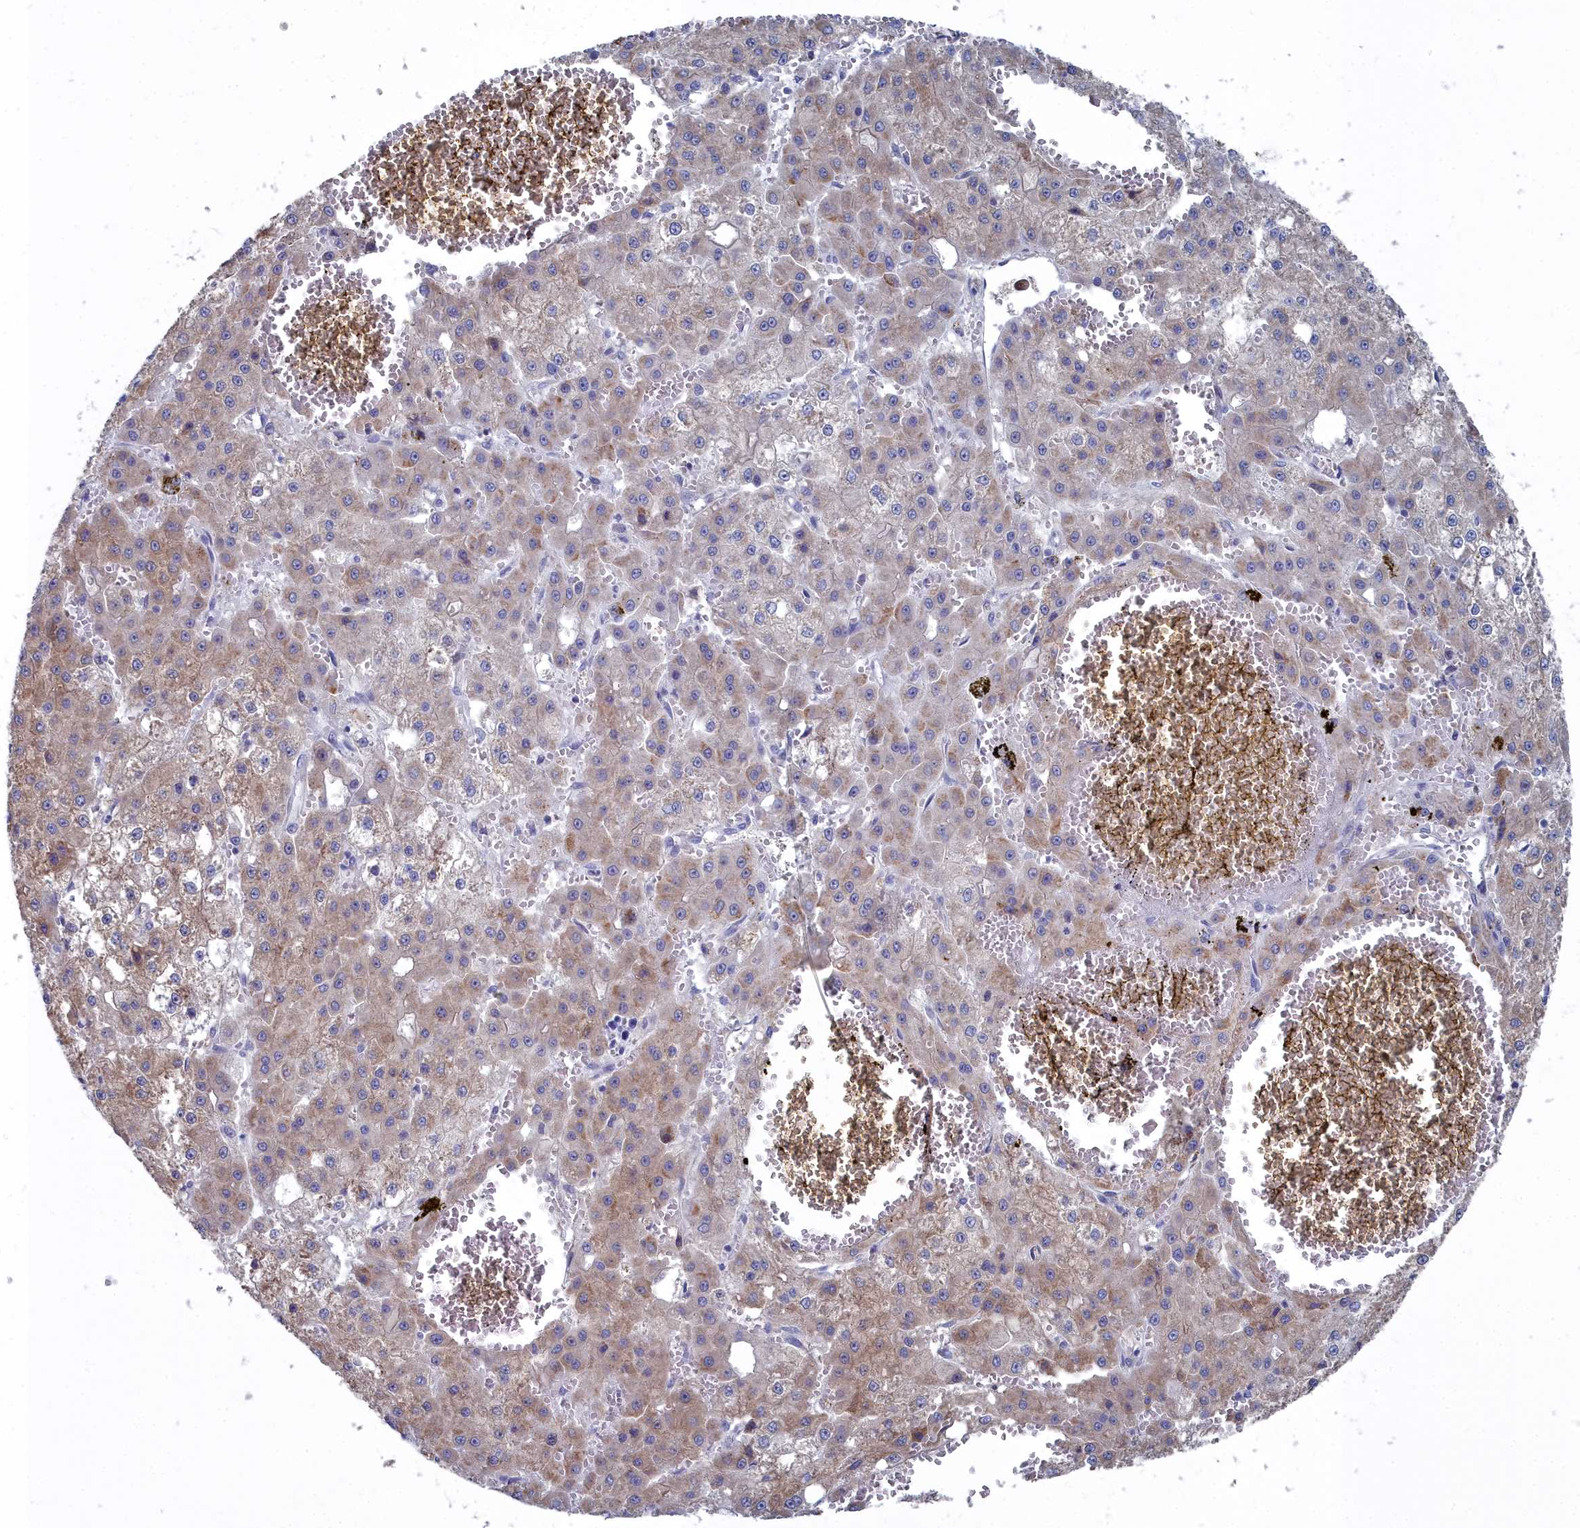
{"staining": {"intensity": "weak", "quantity": ">75%", "location": "cytoplasmic/membranous"}, "tissue": "liver cancer", "cell_type": "Tumor cells", "image_type": "cancer", "snomed": [{"axis": "morphology", "description": "Carcinoma, Hepatocellular, NOS"}, {"axis": "topography", "description": "Liver"}], "caption": "The micrograph displays staining of hepatocellular carcinoma (liver), revealing weak cytoplasmic/membranous protein staining (brown color) within tumor cells. Using DAB (brown) and hematoxylin (blue) stains, captured at high magnification using brightfield microscopy.", "gene": "CCDC149", "patient": {"sex": "male", "age": 47}}